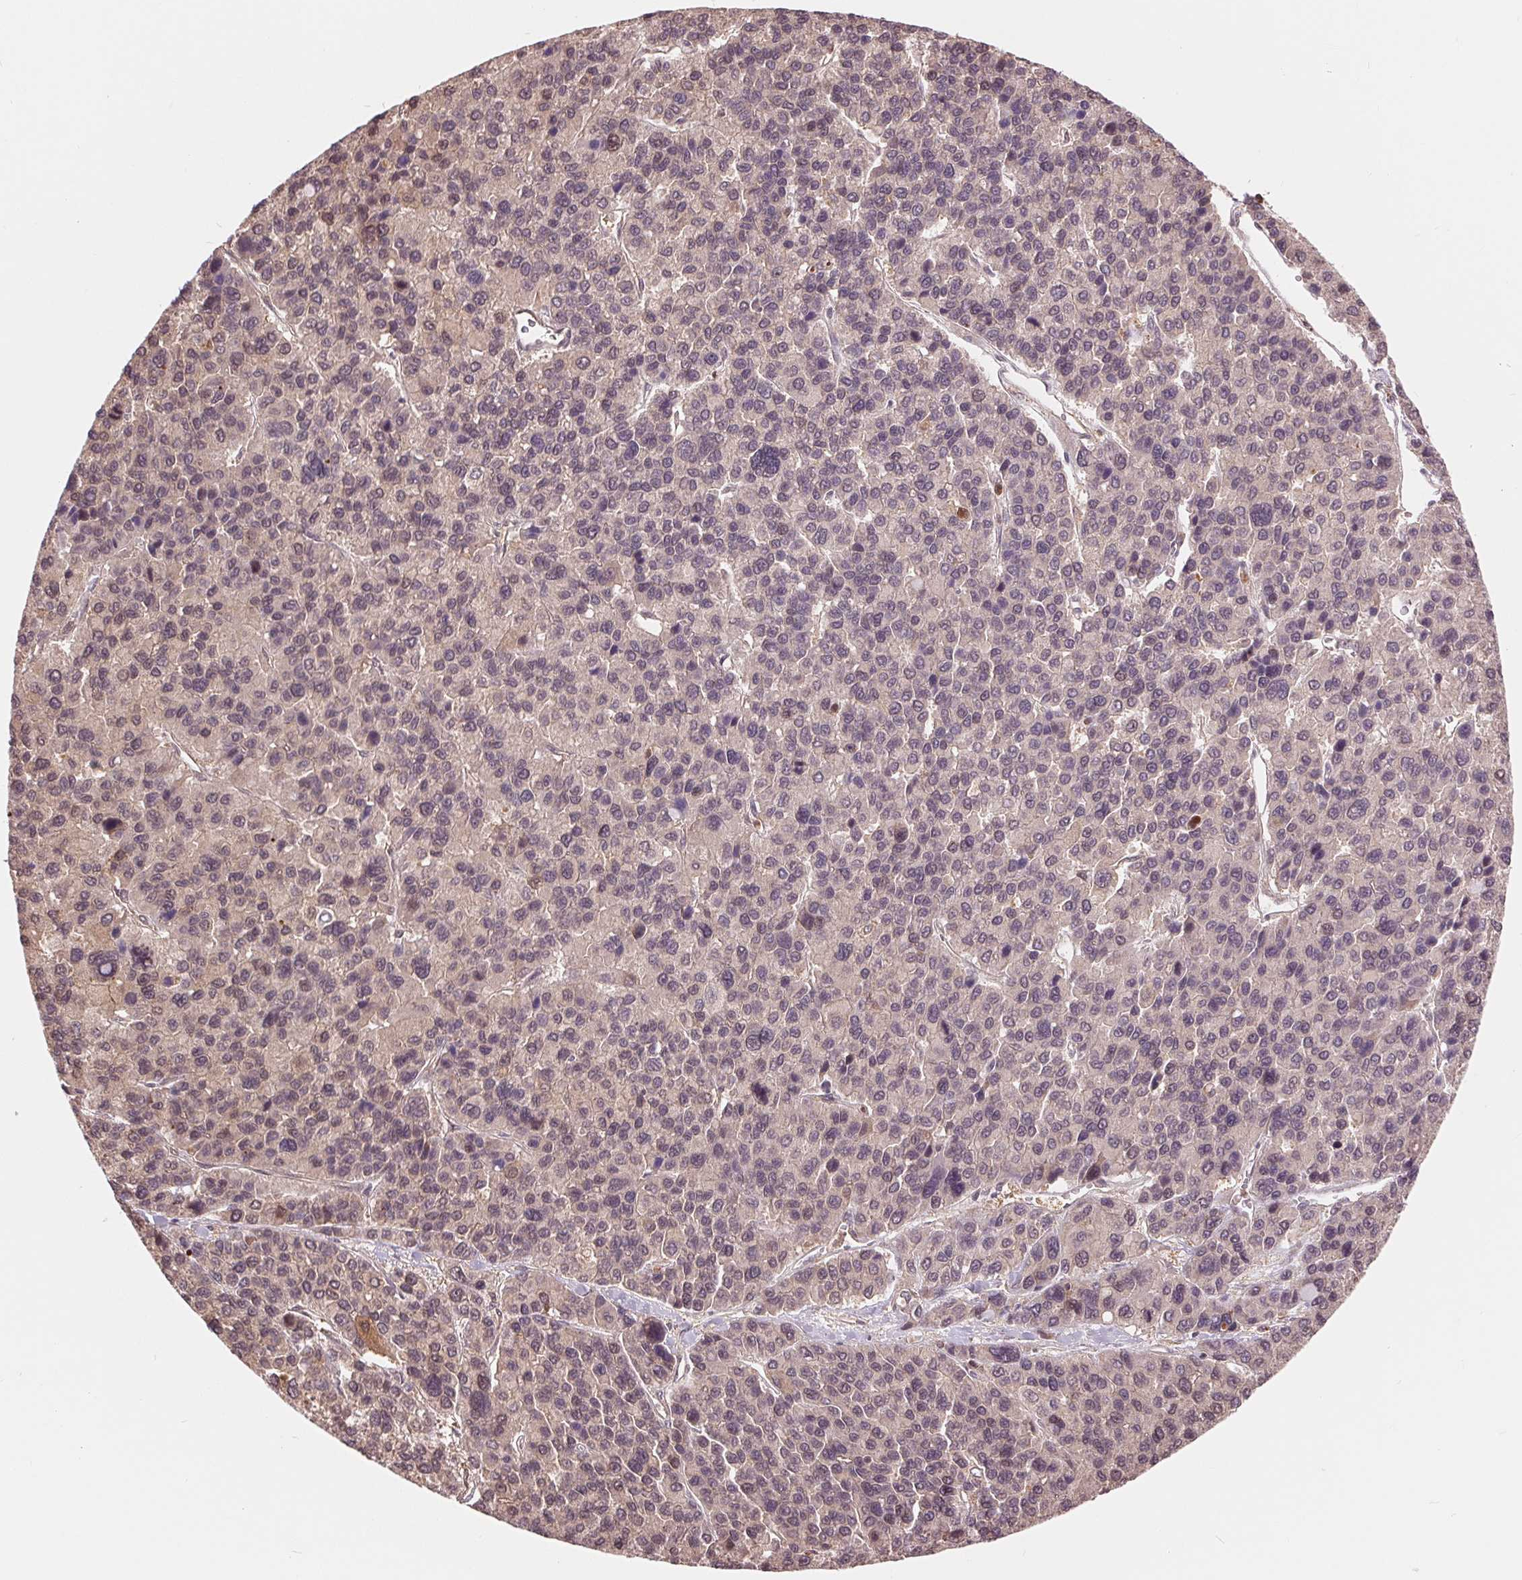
{"staining": {"intensity": "moderate", "quantity": "<25%", "location": "cytoplasmic/membranous,nuclear"}, "tissue": "liver cancer", "cell_type": "Tumor cells", "image_type": "cancer", "snomed": [{"axis": "morphology", "description": "Carcinoma, Hepatocellular, NOS"}, {"axis": "topography", "description": "Liver"}], "caption": "Liver cancer (hepatocellular carcinoma) stained for a protein (brown) demonstrates moderate cytoplasmic/membranous and nuclear positive positivity in about <25% of tumor cells.", "gene": "TMEM273", "patient": {"sex": "female", "age": 41}}